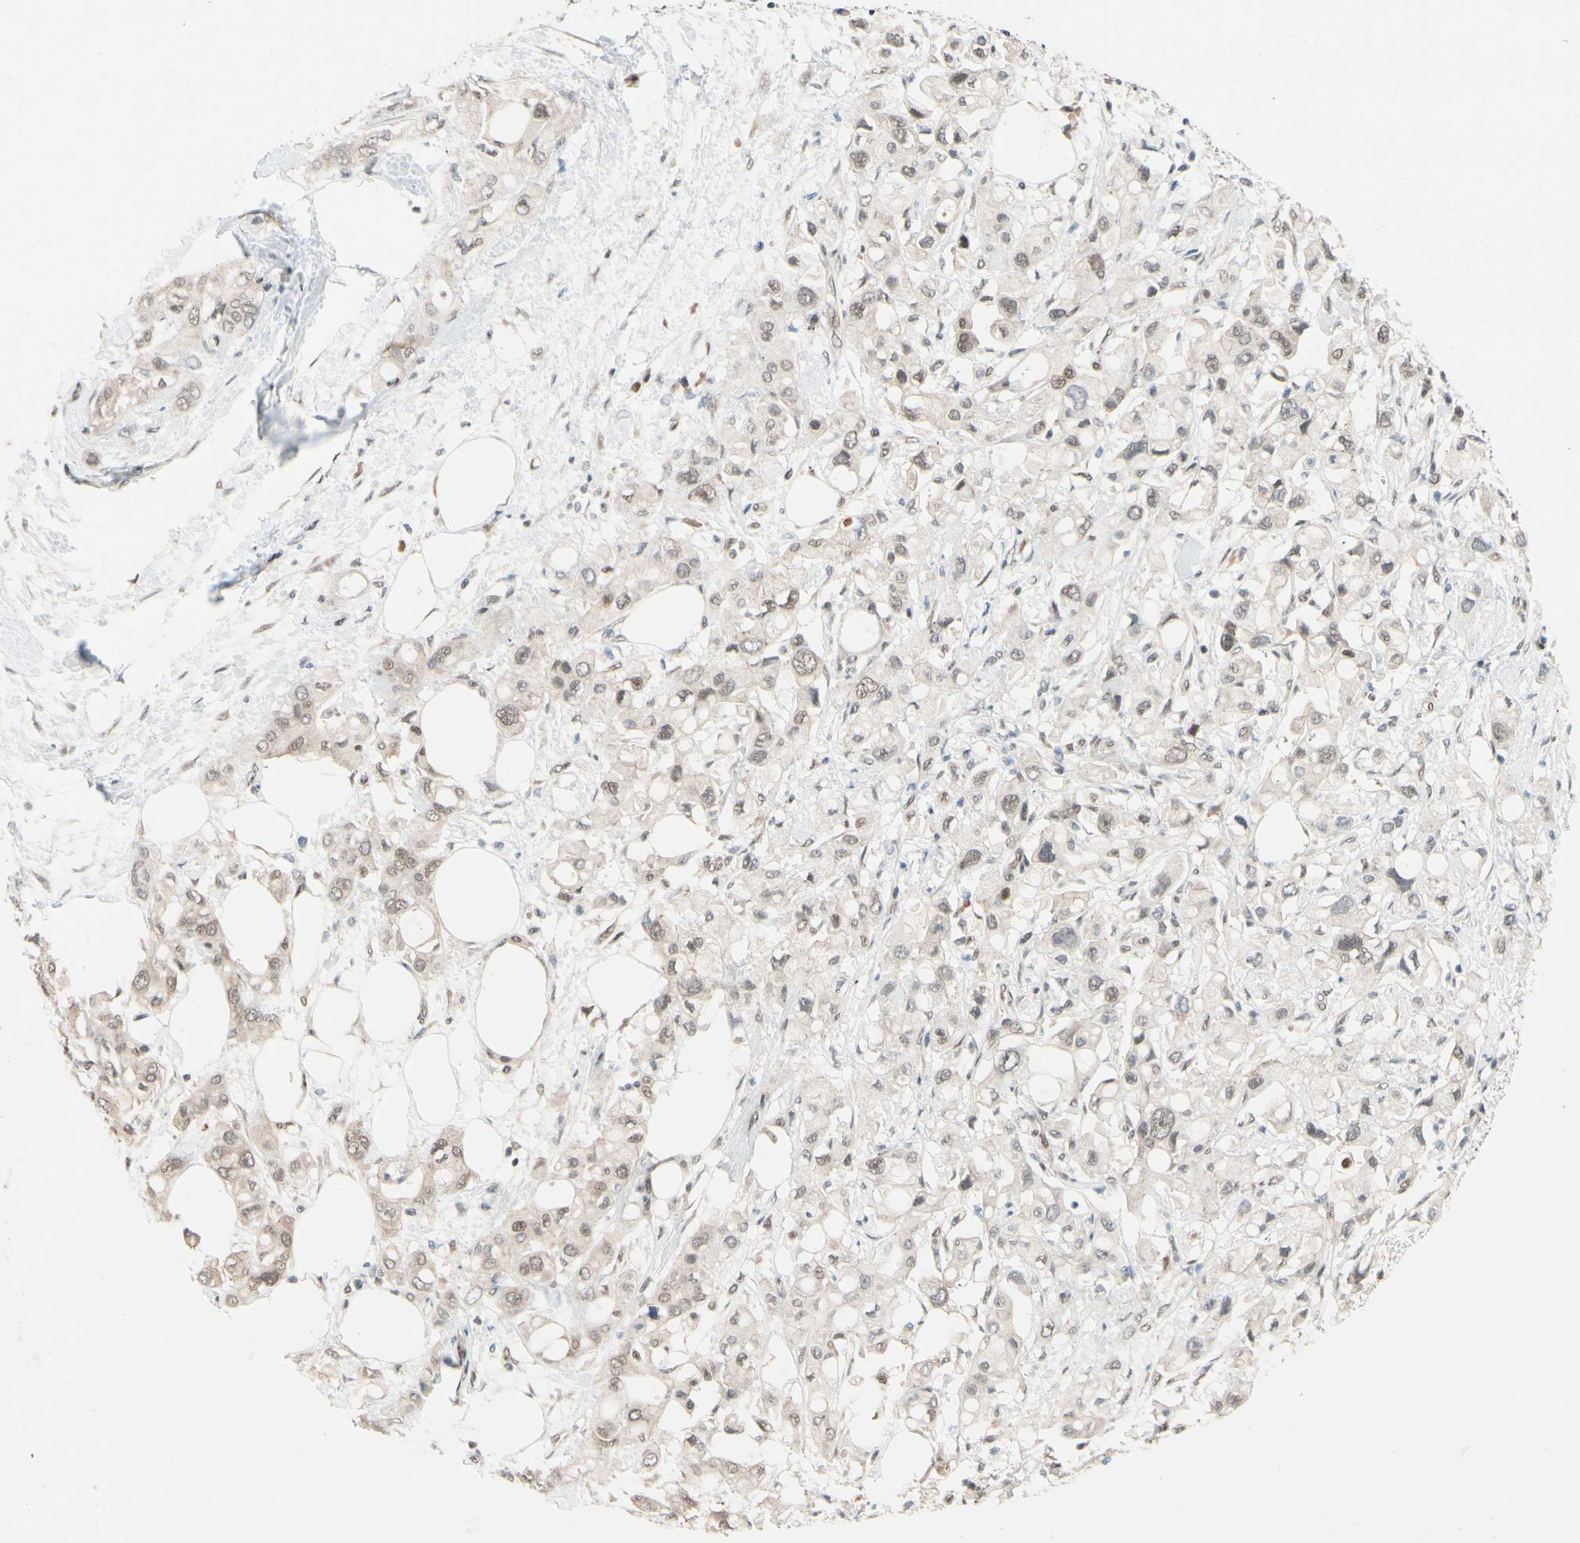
{"staining": {"intensity": "weak", "quantity": "25%-75%", "location": "nuclear"}, "tissue": "pancreatic cancer", "cell_type": "Tumor cells", "image_type": "cancer", "snomed": [{"axis": "morphology", "description": "Adenocarcinoma, NOS"}, {"axis": "topography", "description": "Pancreas"}], "caption": "Weak nuclear positivity for a protein is identified in about 25%-75% of tumor cells of adenocarcinoma (pancreatic) using IHC.", "gene": "TAF4", "patient": {"sex": "female", "age": 56}}